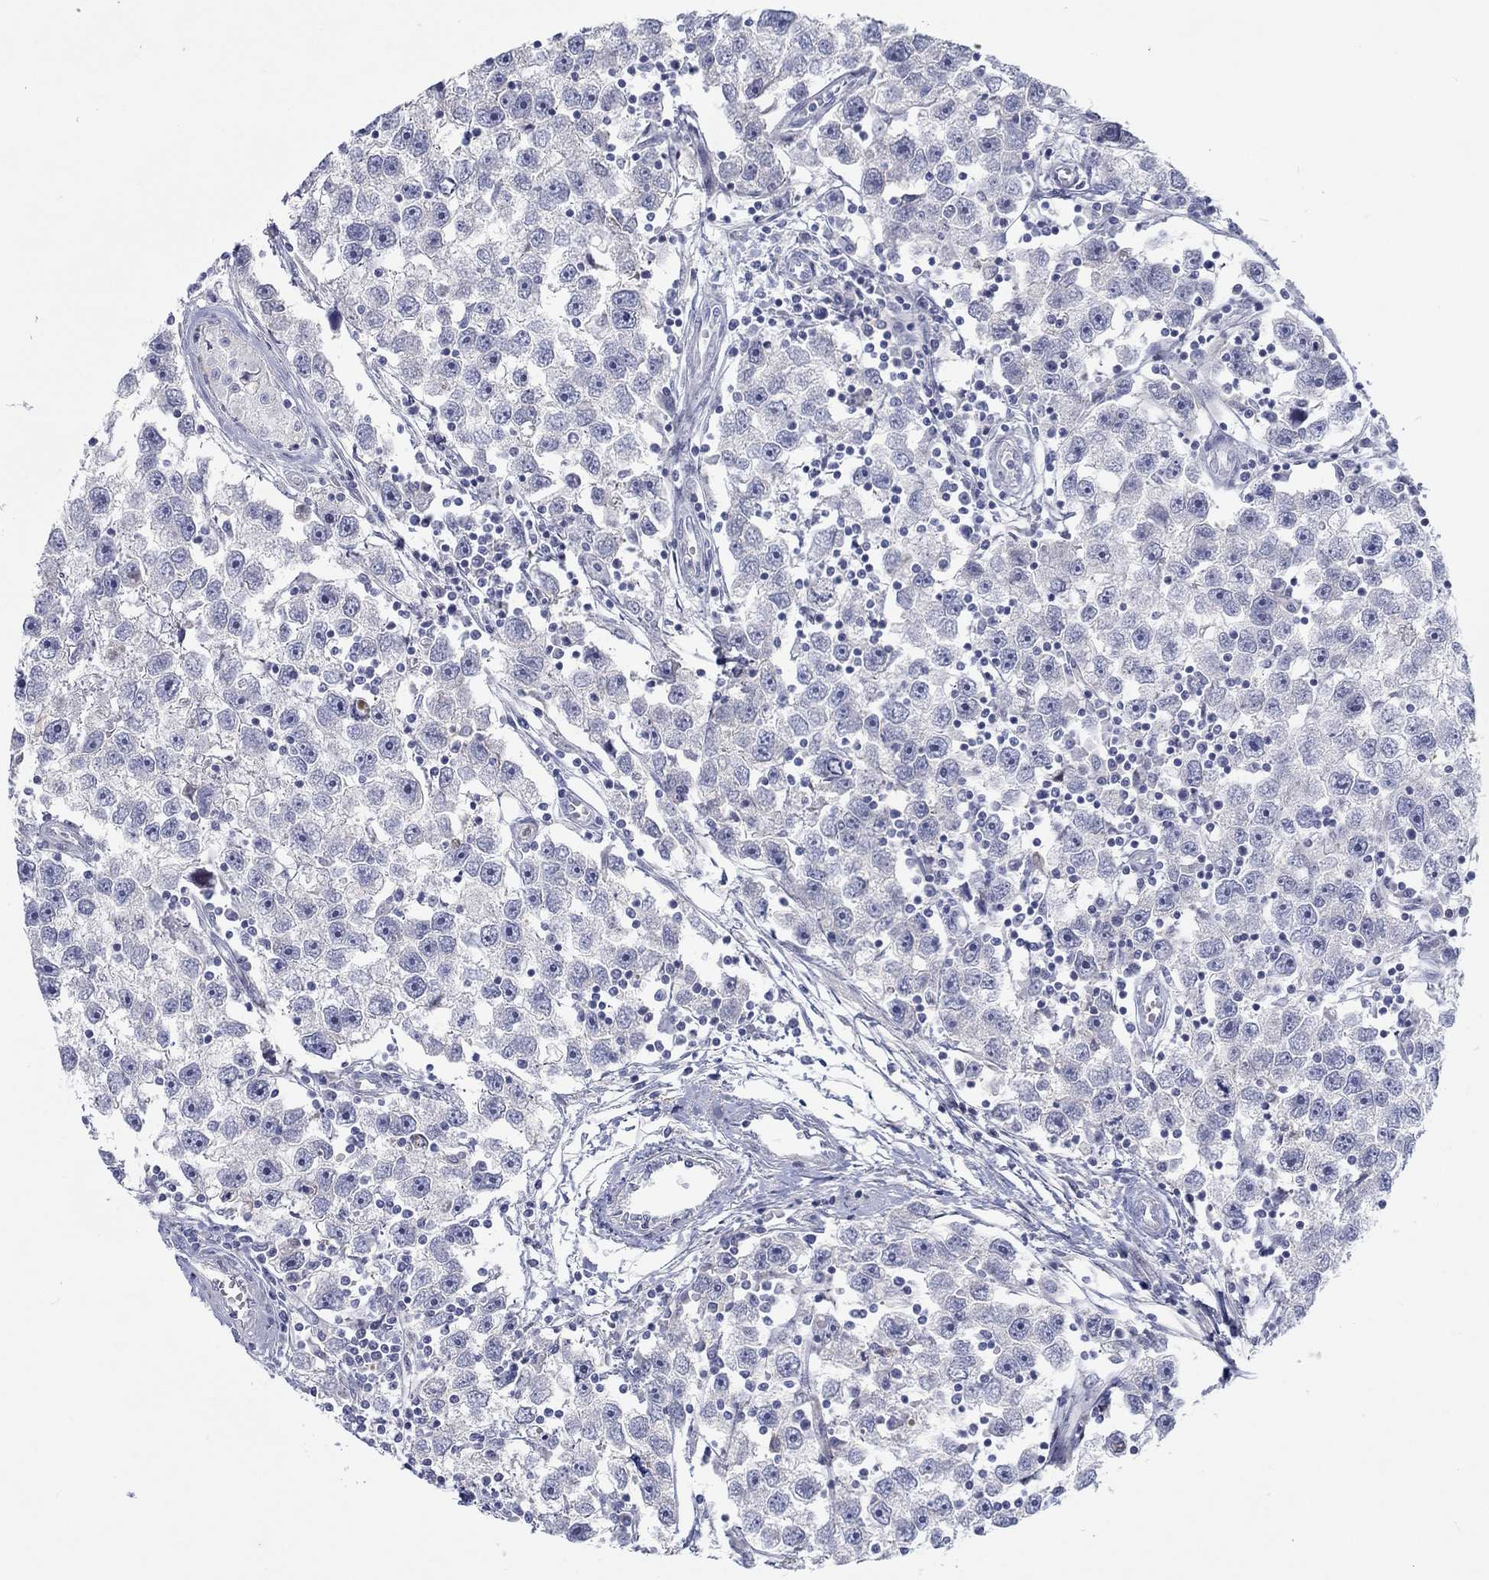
{"staining": {"intensity": "negative", "quantity": "none", "location": "none"}, "tissue": "testis cancer", "cell_type": "Tumor cells", "image_type": "cancer", "snomed": [{"axis": "morphology", "description": "Seminoma, NOS"}, {"axis": "topography", "description": "Testis"}], "caption": "Tumor cells show no significant positivity in seminoma (testis).", "gene": "ARHGAP36", "patient": {"sex": "male", "age": 30}}